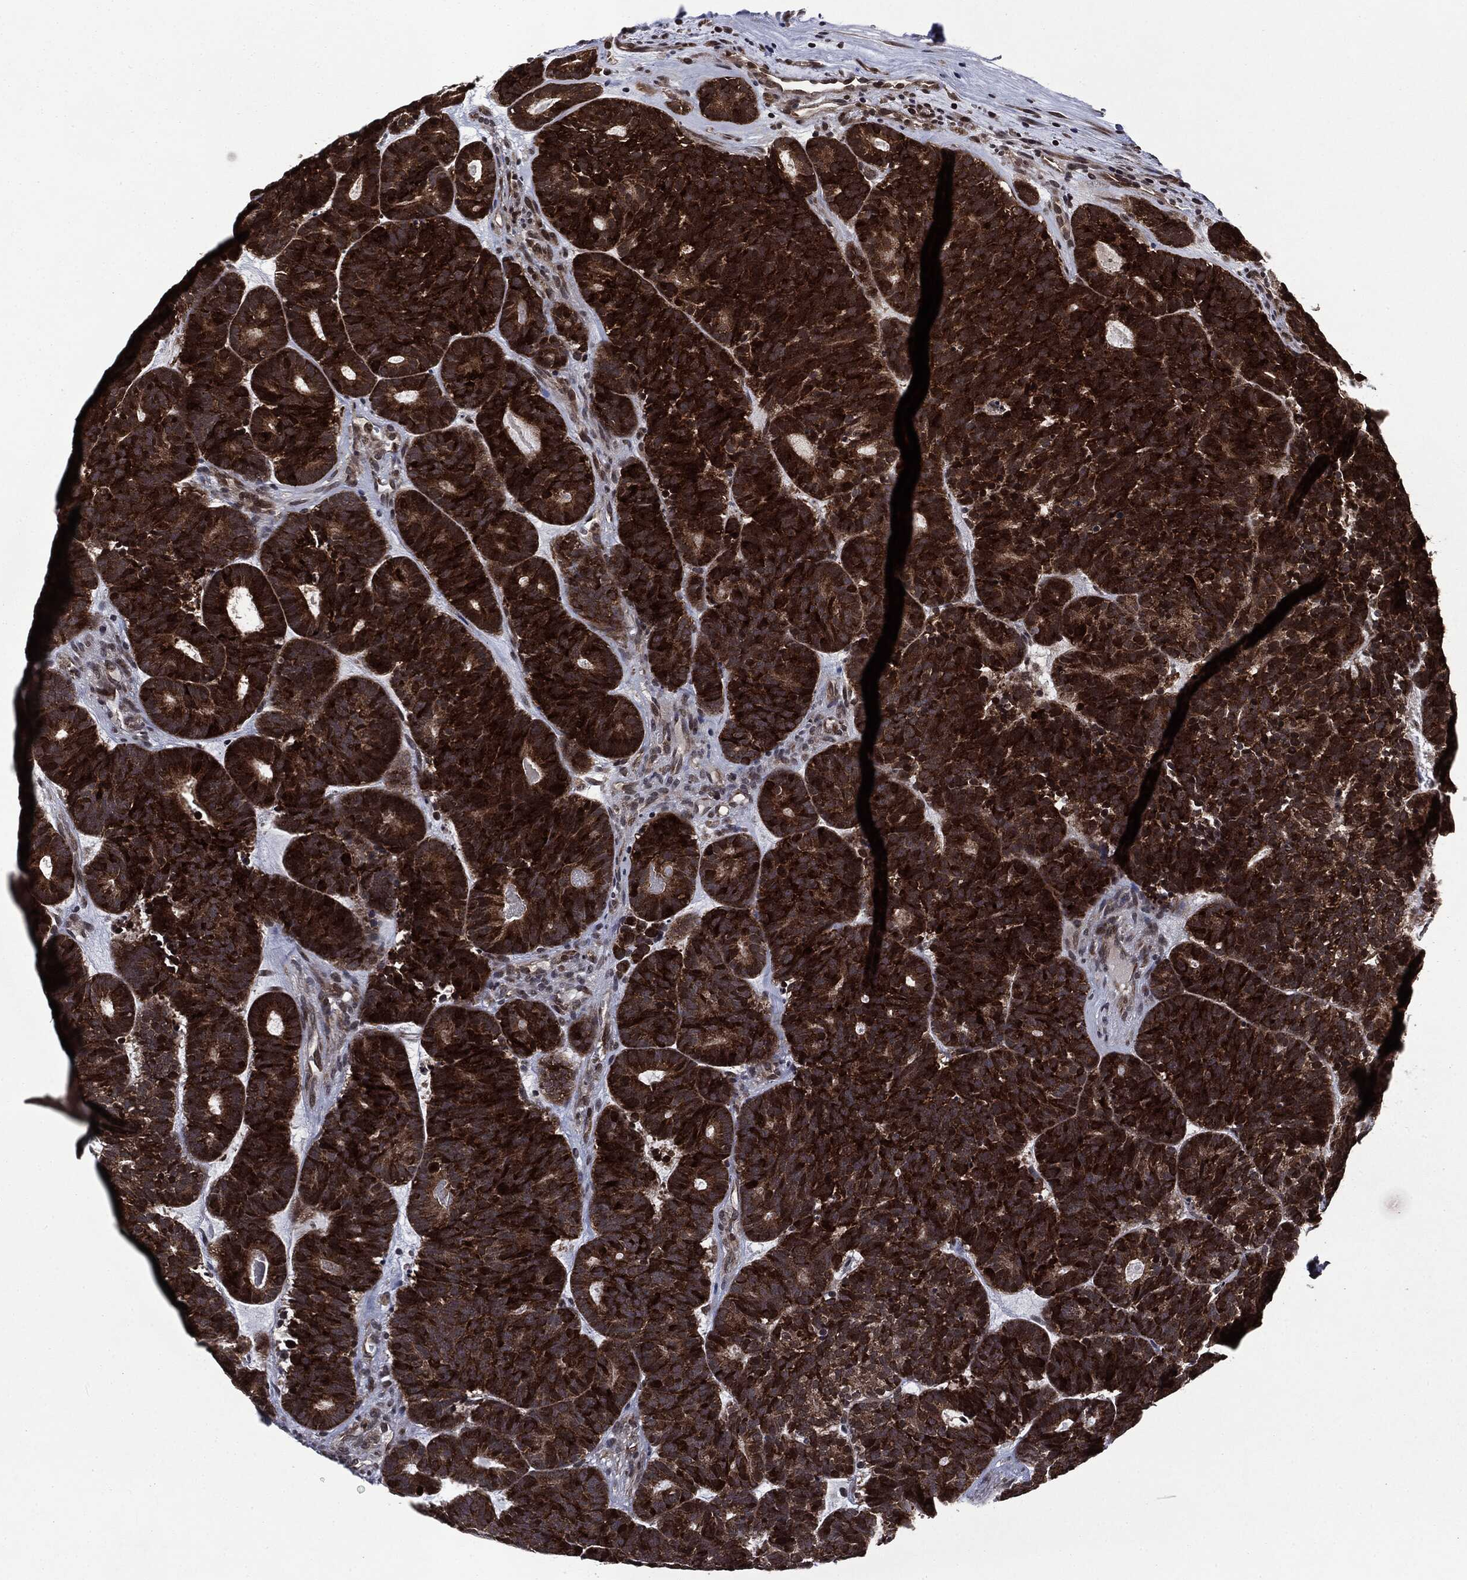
{"staining": {"intensity": "strong", "quantity": ">75%", "location": "cytoplasmic/membranous"}, "tissue": "head and neck cancer", "cell_type": "Tumor cells", "image_type": "cancer", "snomed": [{"axis": "morphology", "description": "Adenocarcinoma, NOS"}, {"axis": "topography", "description": "Head-Neck"}], "caption": "This photomicrograph reveals head and neck cancer stained with immunohistochemistry (IHC) to label a protein in brown. The cytoplasmic/membranous of tumor cells show strong positivity for the protein. Nuclei are counter-stained blue.", "gene": "STAU2", "patient": {"sex": "female", "age": 81}}